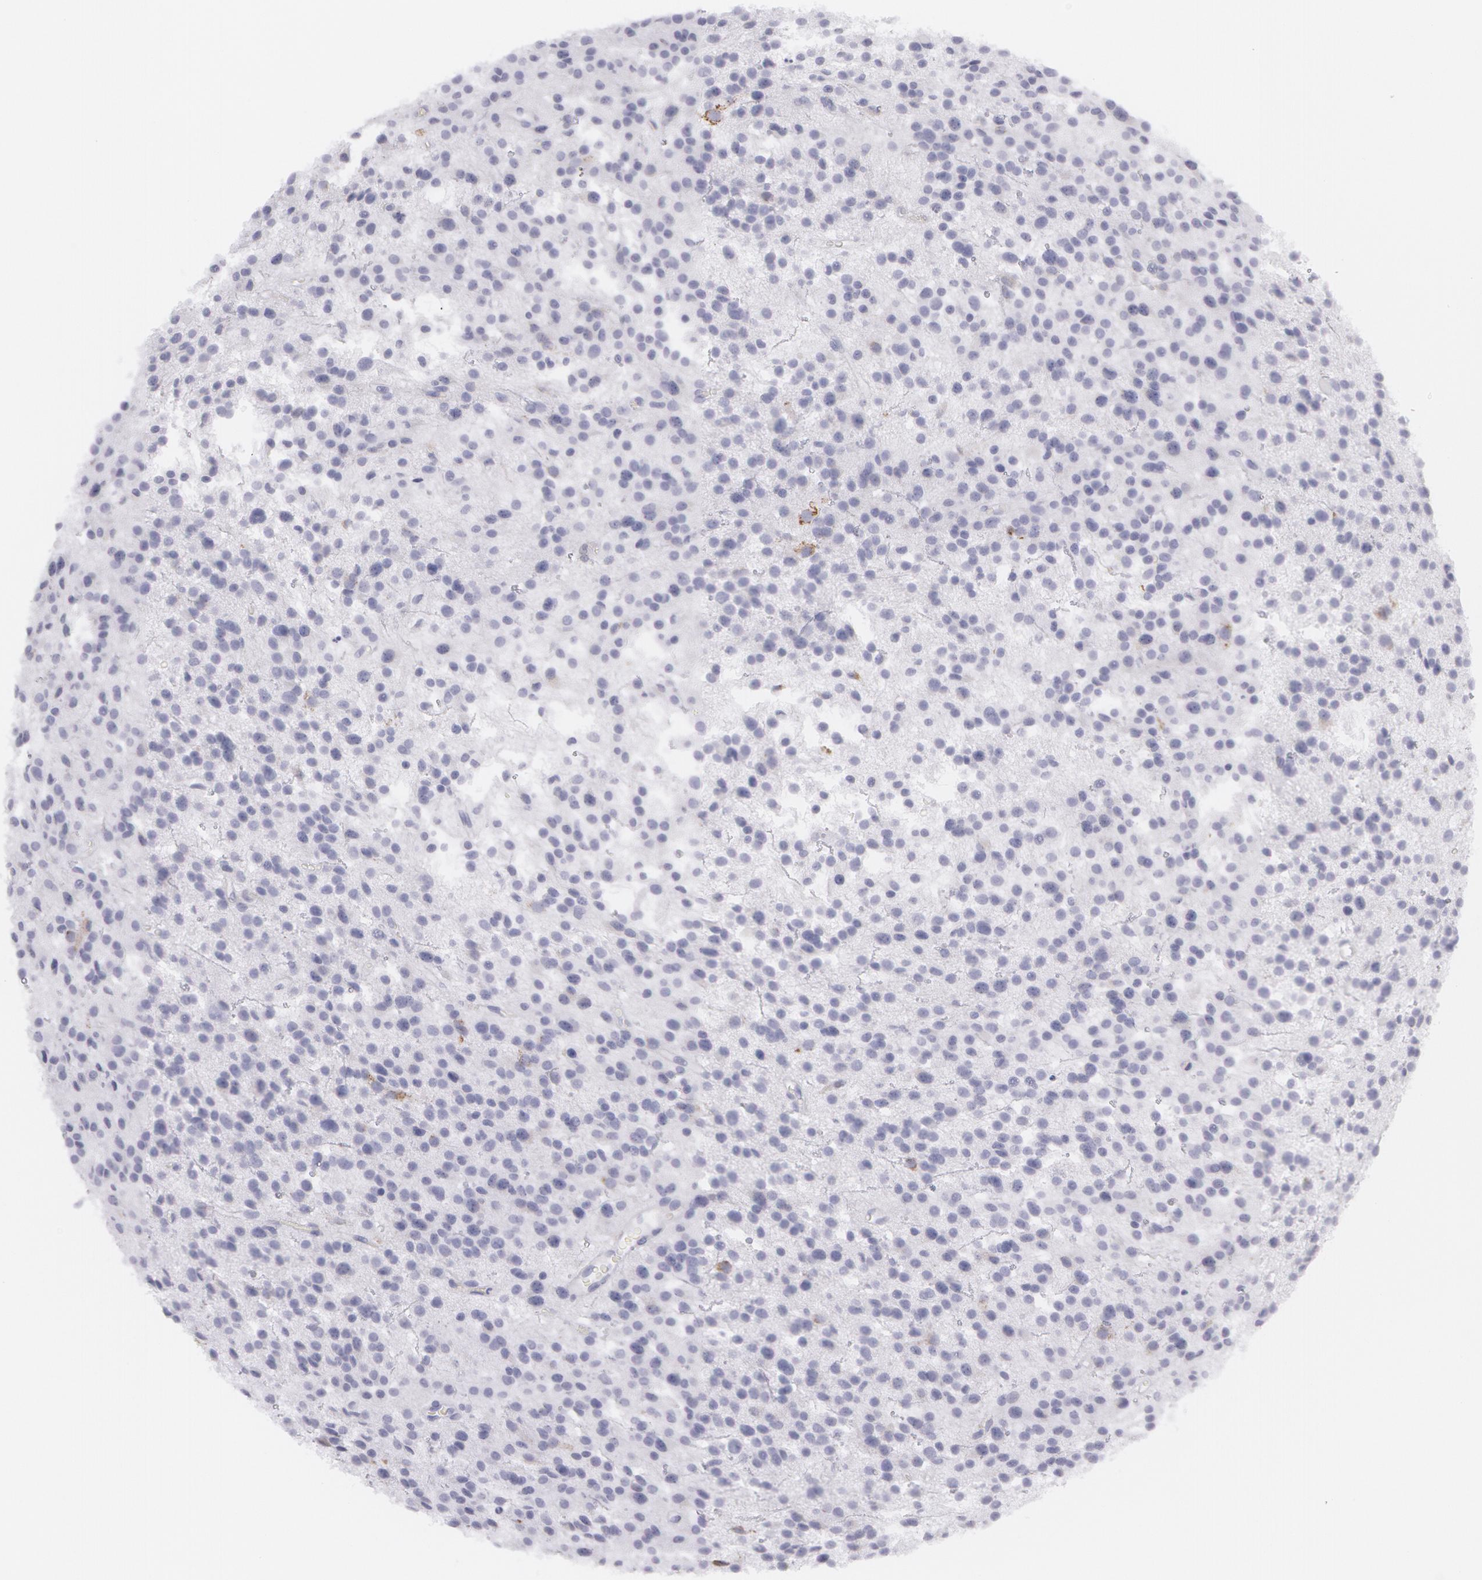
{"staining": {"intensity": "negative", "quantity": "none", "location": "none"}, "tissue": "glioma", "cell_type": "Tumor cells", "image_type": "cancer", "snomed": [{"axis": "morphology", "description": "Glioma, malignant, Low grade"}, {"axis": "topography", "description": "Brain"}], "caption": "High power microscopy histopathology image of an IHC histopathology image of glioma, revealing no significant positivity in tumor cells.", "gene": "AMACR", "patient": {"sex": "female", "age": 36}}